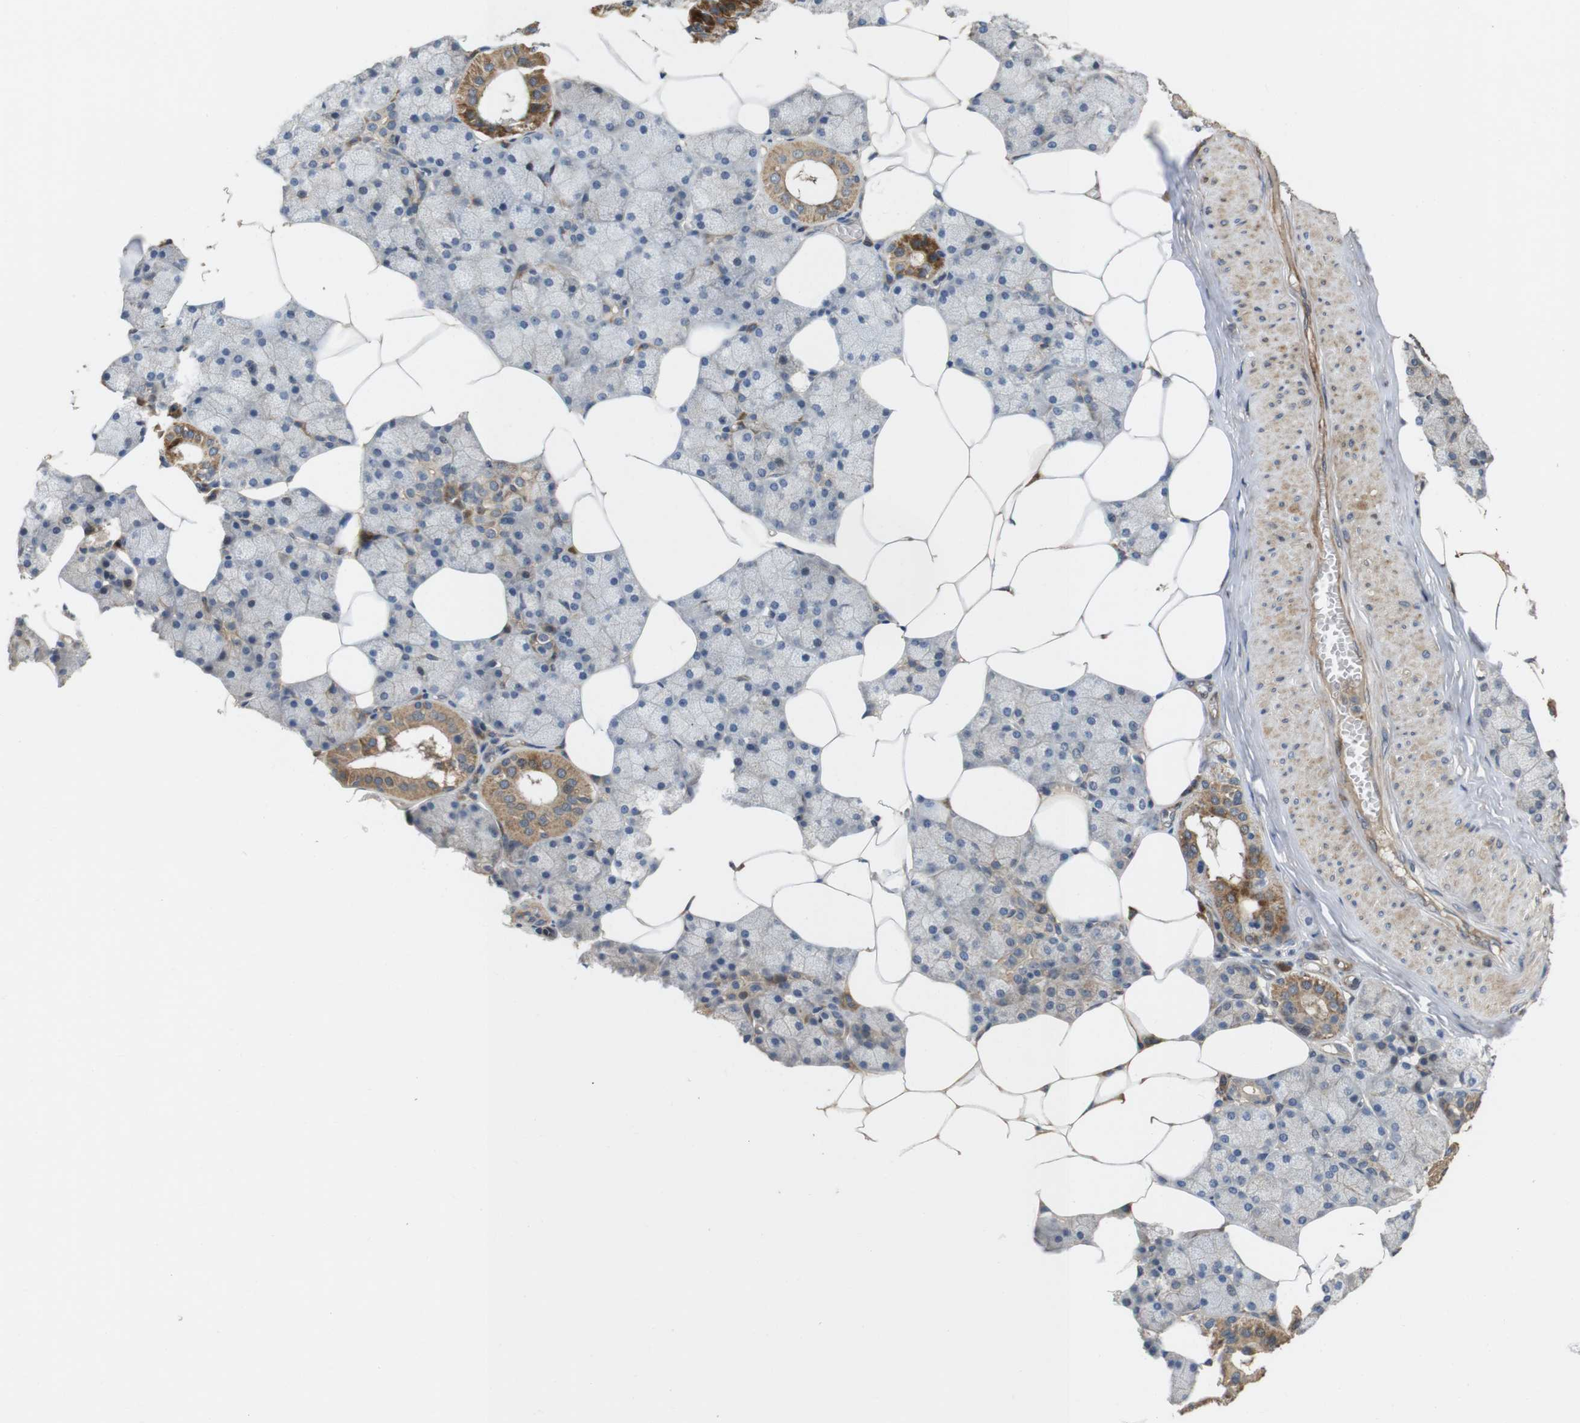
{"staining": {"intensity": "moderate", "quantity": "25%-75%", "location": "cytoplasmic/membranous"}, "tissue": "salivary gland", "cell_type": "Glandular cells", "image_type": "normal", "snomed": [{"axis": "morphology", "description": "Normal tissue, NOS"}, {"axis": "topography", "description": "Salivary gland"}], "caption": "Immunohistochemical staining of benign human salivary gland exhibits moderate cytoplasmic/membranous protein expression in approximately 25%-75% of glandular cells.", "gene": "PCDHB10", "patient": {"sex": "male", "age": 62}}